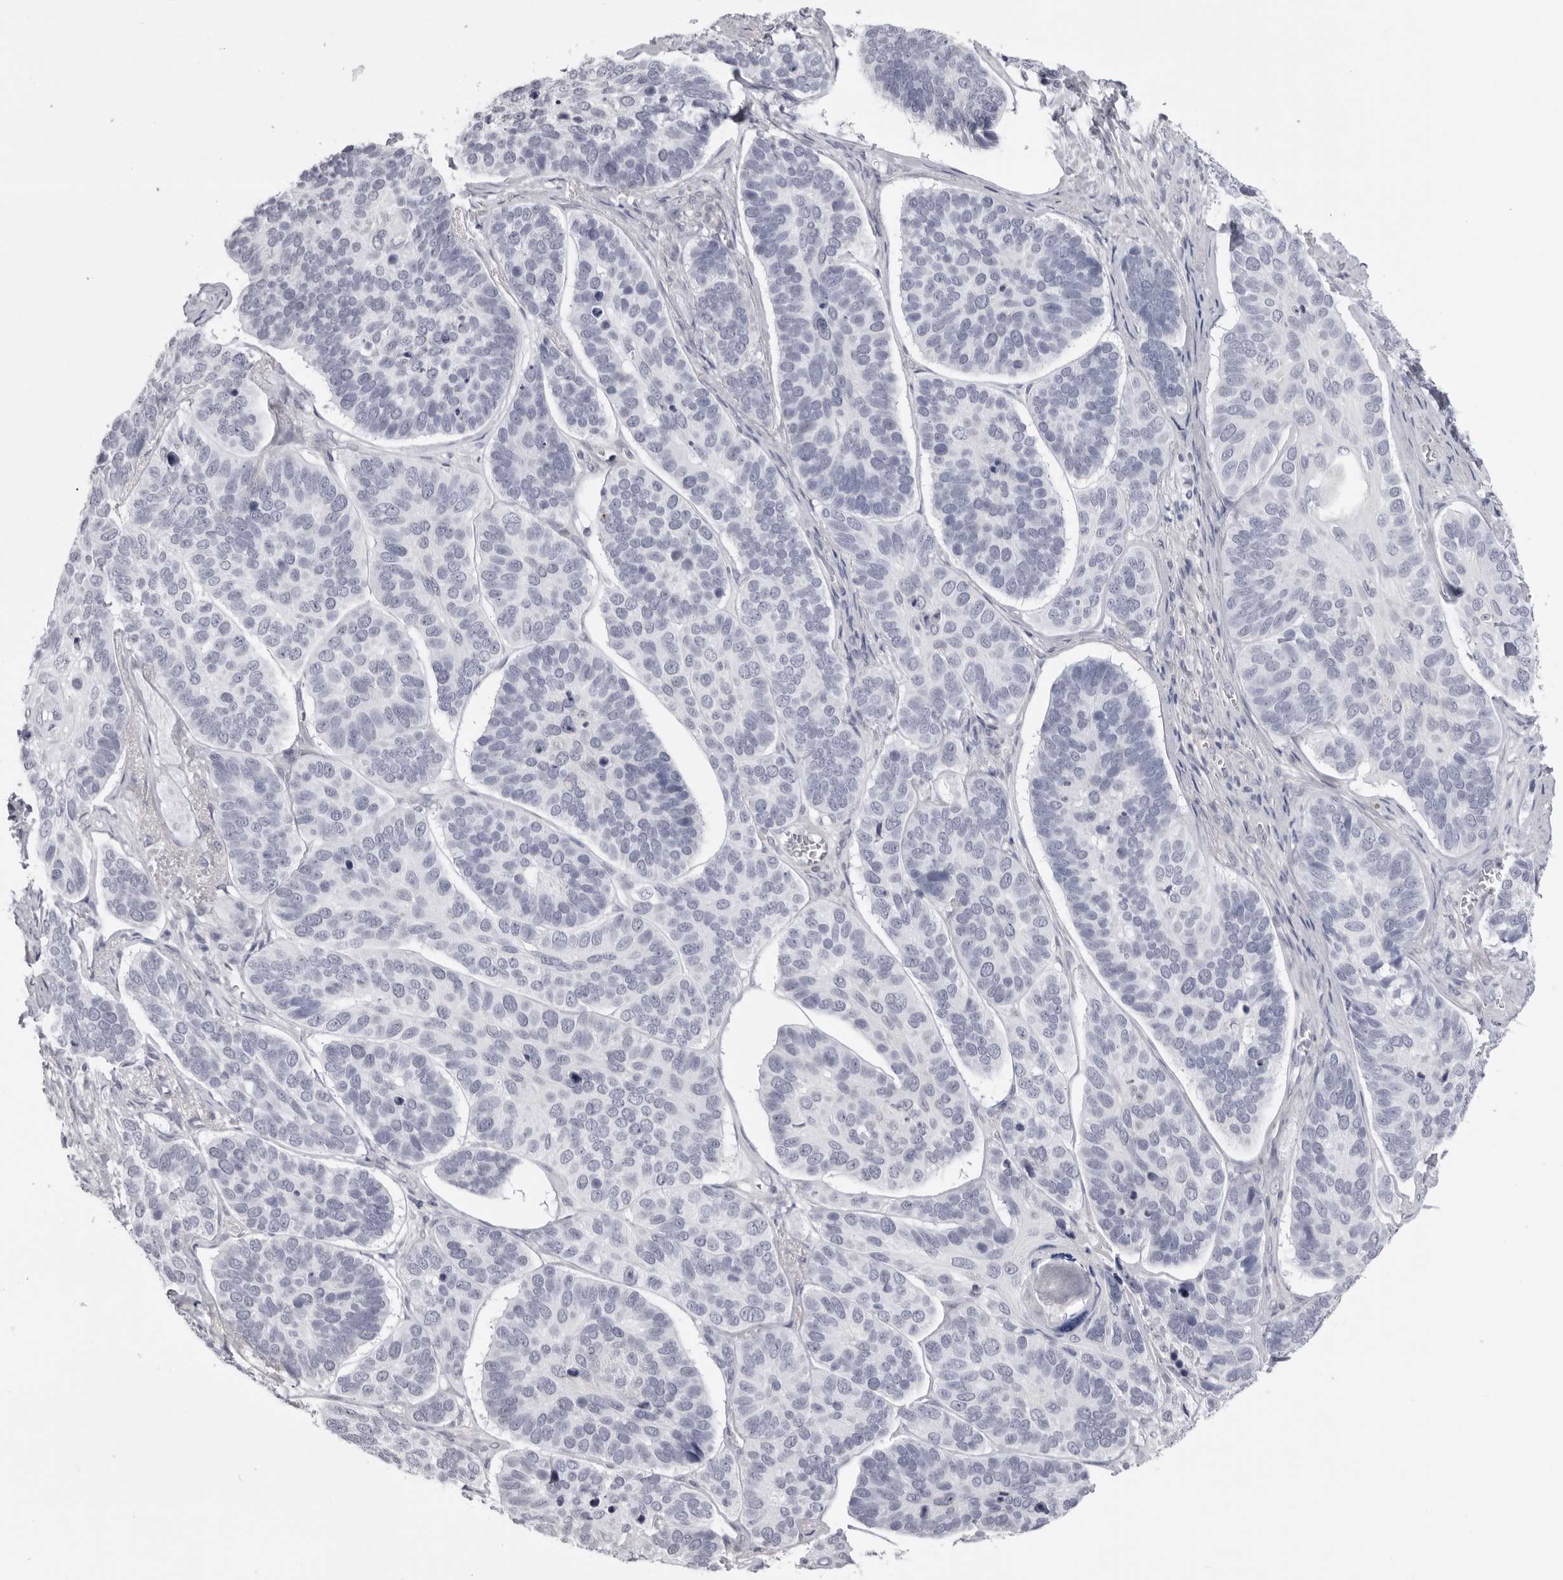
{"staining": {"intensity": "negative", "quantity": "none", "location": "none"}, "tissue": "skin cancer", "cell_type": "Tumor cells", "image_type": "cancer", "snomed": [{"axis": "morphology", "description": "Basal cell carcinoma"}, {"axis": "topography", "description": "Skin"}], "caption": "High power microscopy photomicrograph of an immunohistochemistry photomicrograph of skin cancer, revealing no significant positivity in tumor cells. The staining is performed using DAB brown chromogen with nuclei counter-stained in using hematoxylin.", "gene": "DNALI1", "patient": {"sex": "male", "age": 62}}